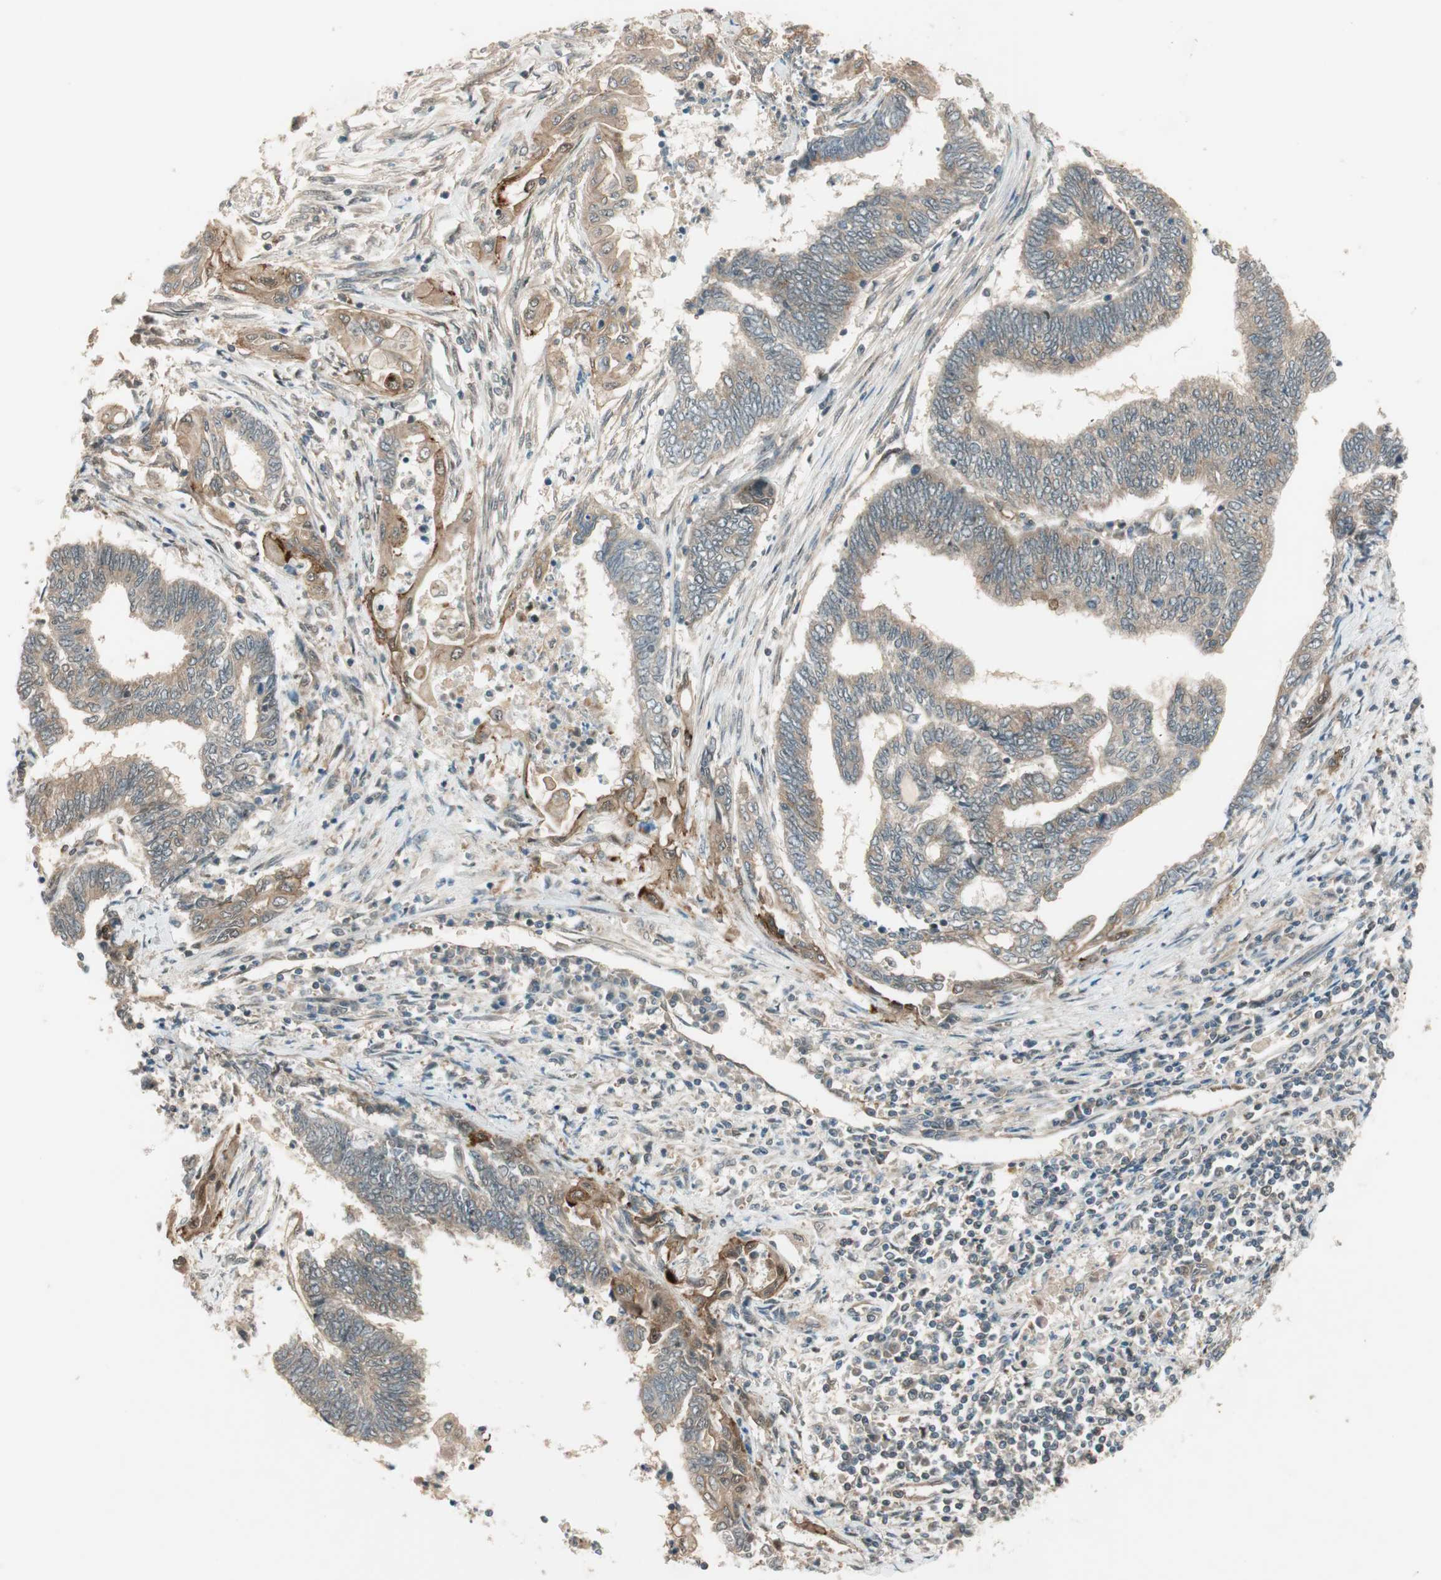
{"staining": {"intensity": "weak", "quantity": ">75%", "location": "cytoplasmic/membranous"}, "tissue": "endometrial cancer", "cell_type": "Tumor cells", "image_type": "cancer", "snomed": [{"axis": "morphology", "description": "Adenocarcinoma, NOS"}, {"axis": "topography", "description": "Uterus"}, {"axis": "topography", "description": "Endometrium"}], "caption": "A photomicrograph showing weak cytoplasmic/membranous expression in about >75% of tumor cells in endometrial cancer (adenocarcinoma), as visualized by brown immunohistochemical staining.", "gene": "PSMD8", "patient": {"sex": "female", "age": 70}}